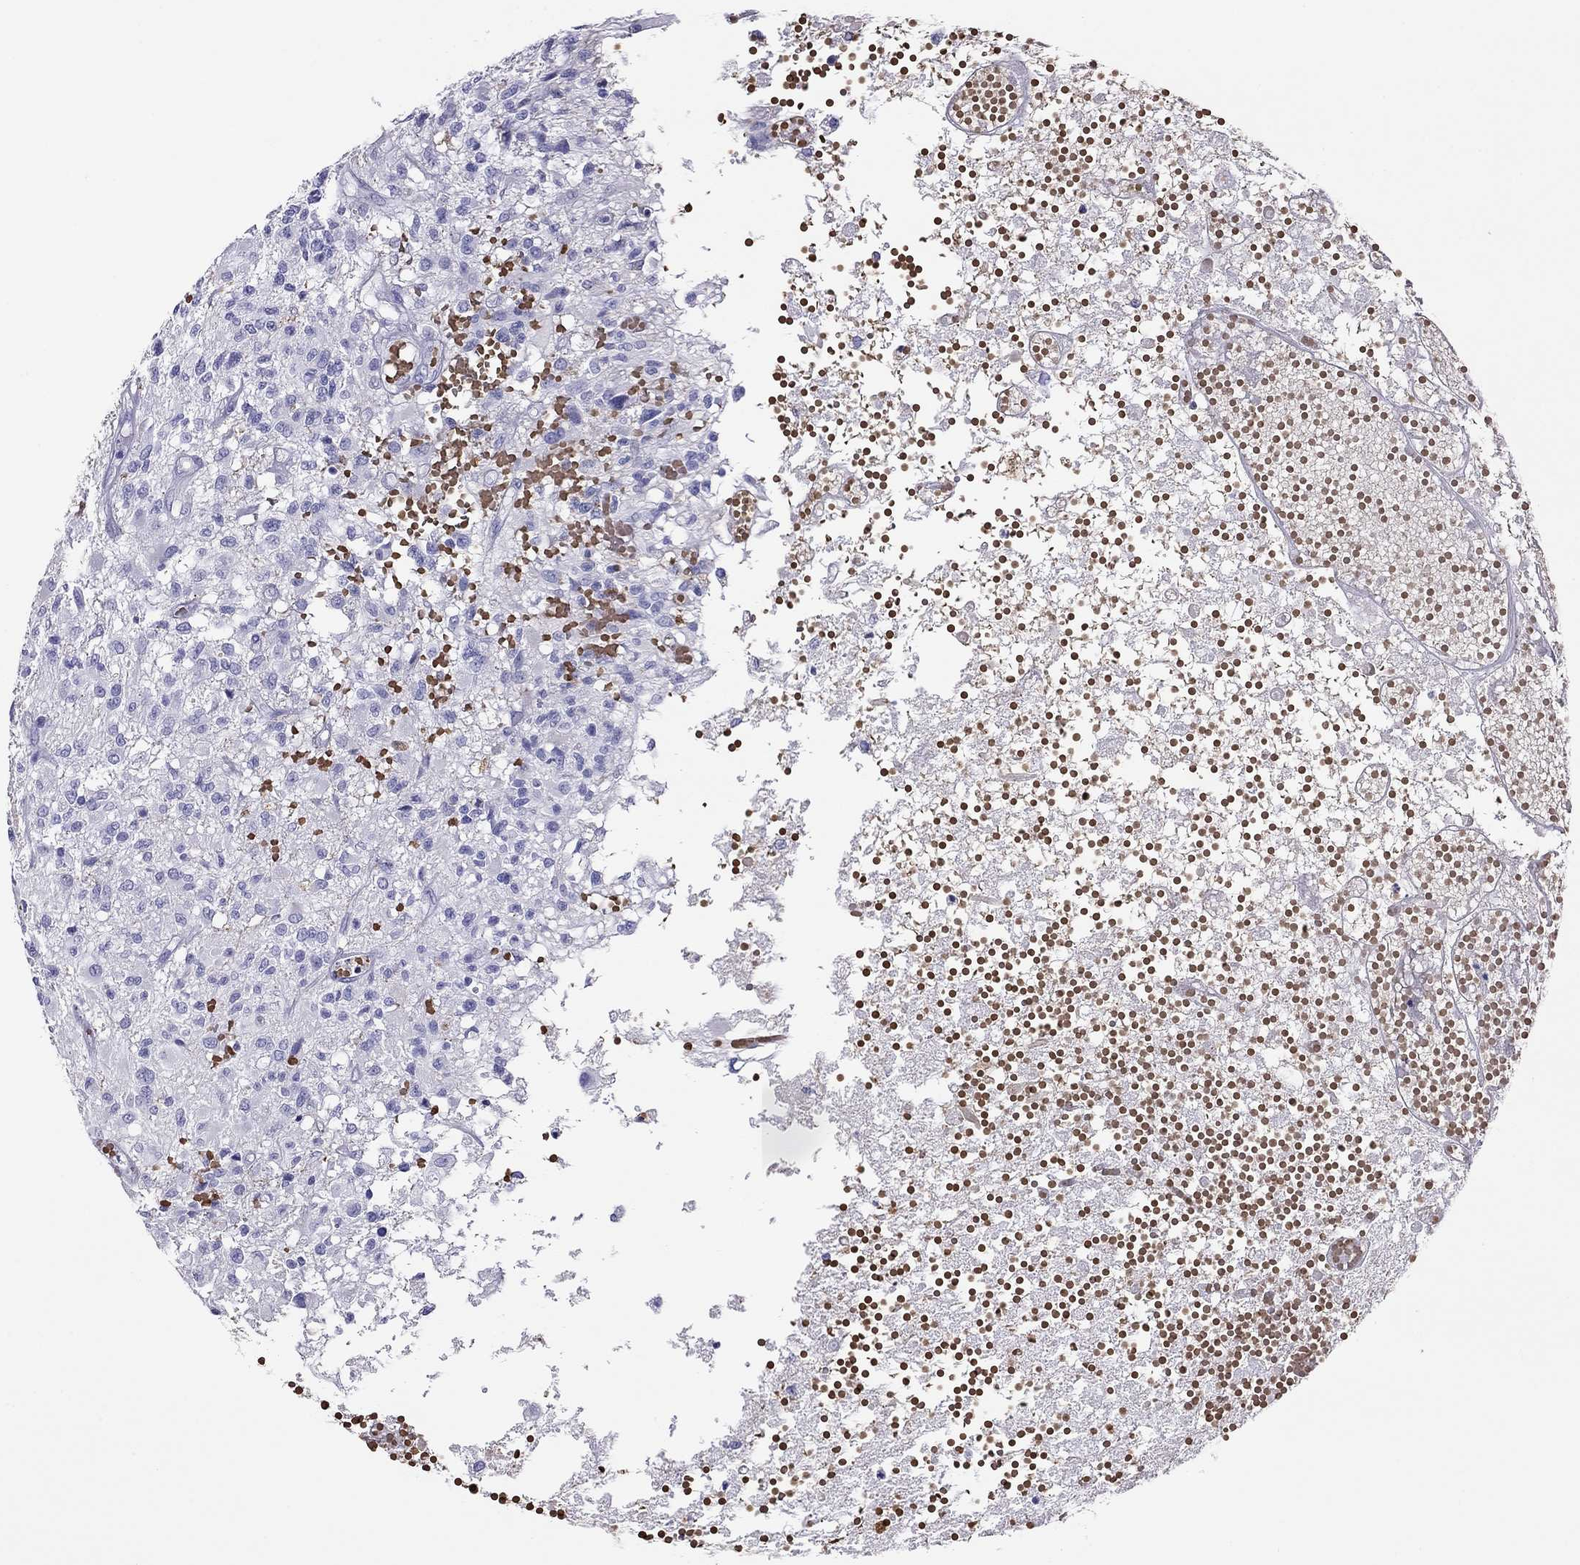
{"staining": {"intensity": "negative", "quantity": "none", "location": "none"}, "tissue": "glioma", "cell_type": "Tumor cells", "image_type": "cancer", "snomed": [{"axis": "morphology", "description": "Glioma, malignant, High grade"}, {"axis": "topography", "description": "Brain"}], "caption": "Tumor cells are negative for protein expression in human malignant glioma (high-grade).", "gene": "PTPRN", "patient": {"sex": "female", "age": 63}}